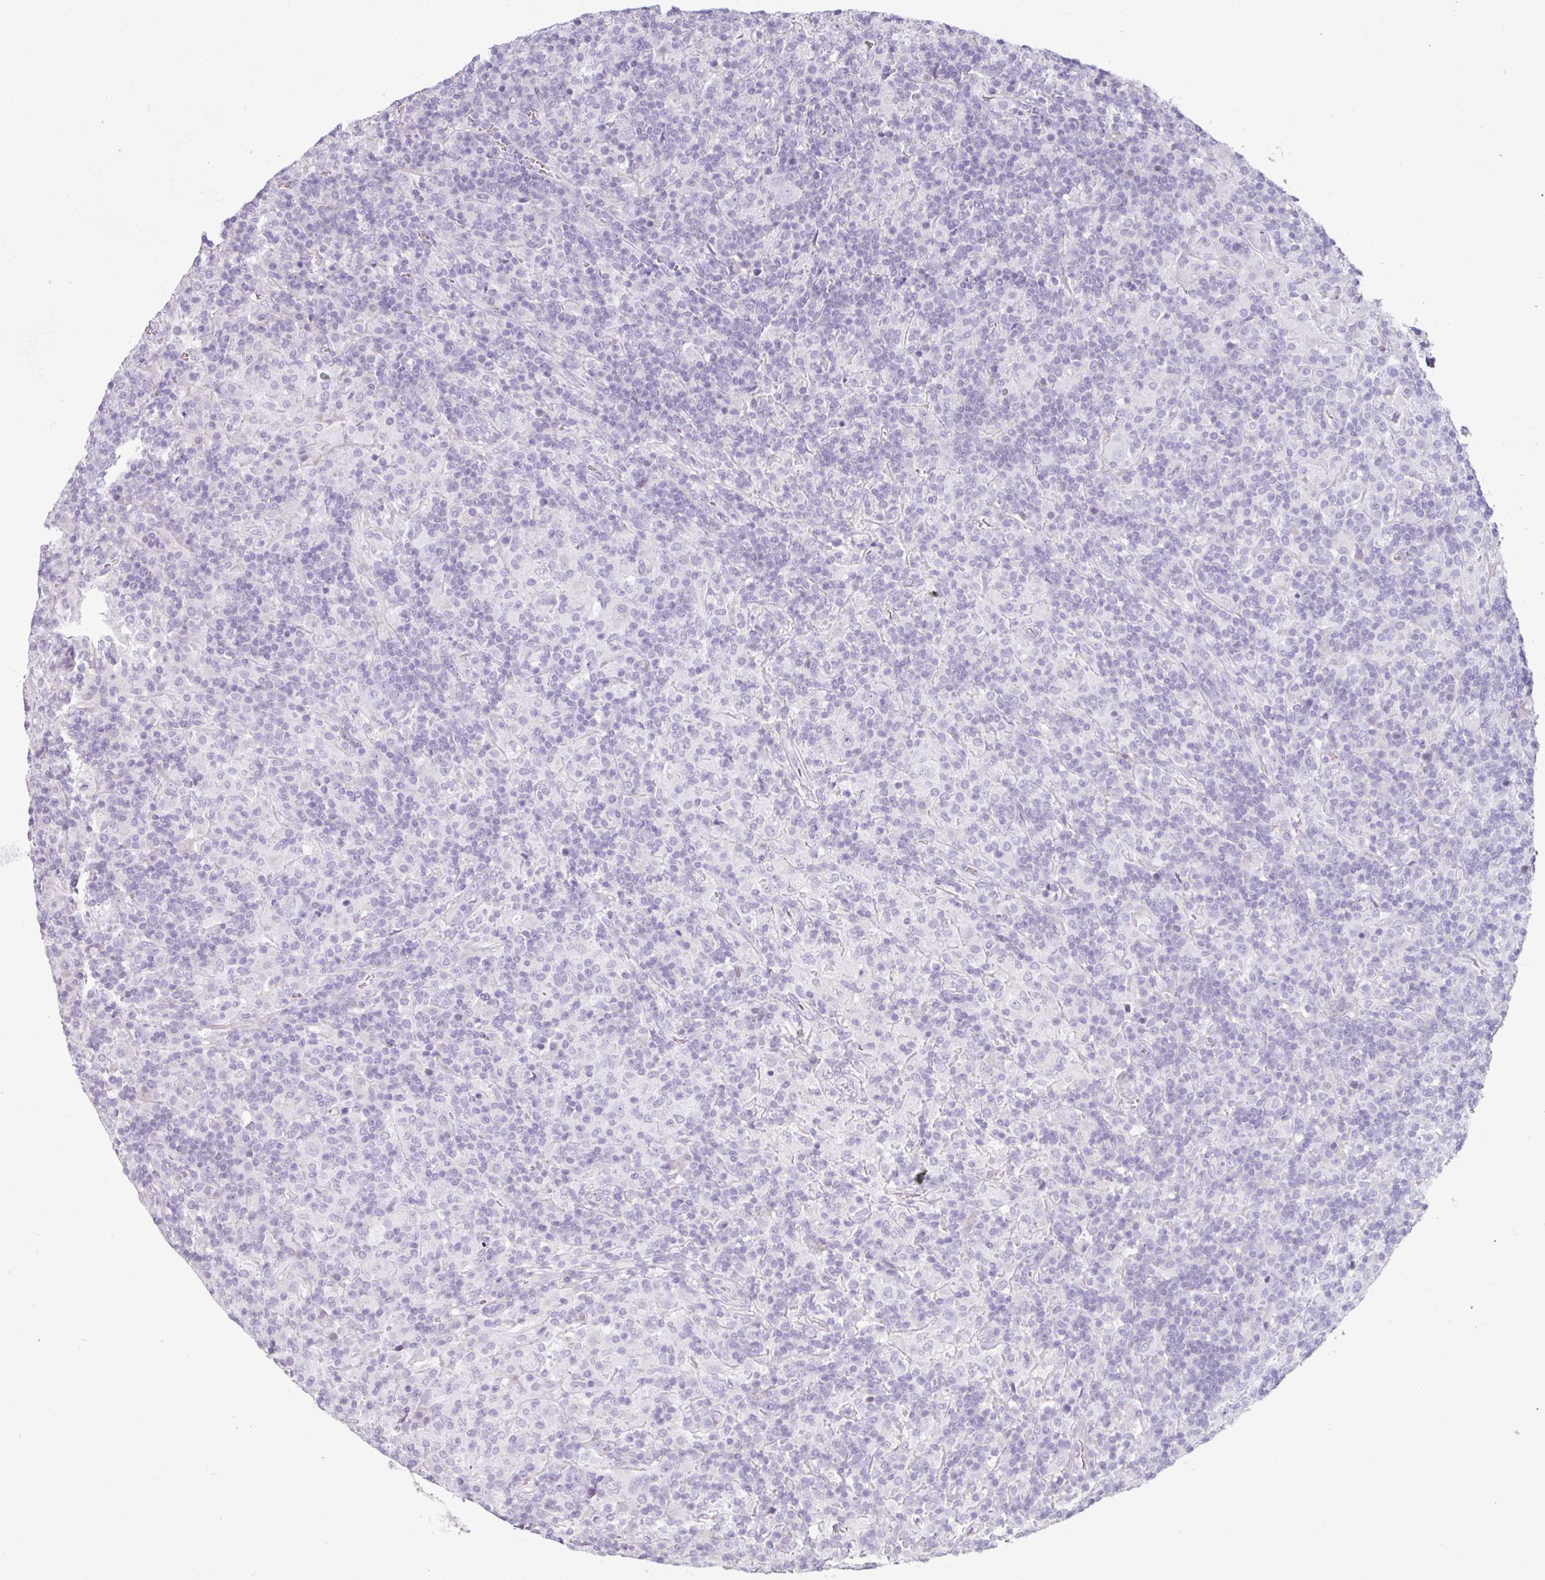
{"staining": {"intensity": "negative", "quantity": "none", "location": "none"}, "tissue": "lymphoma", "cell_type": "Tumor cells", "image_type": "cancer", "snomed": [{"axis": "morphology", "description": "Hodgkin's disease, NOS"}, {"axis": "topography", "description": "Lymph node"}], "caption": "Histopathology image shows no protein positivity in tumor cells of Hodgkin's disease tissue. (DAB (3,3'-diaminobenzidine) immunohistochemistry (IHC) with hematoxylin counter stain).", "gene": "CLCA1", "patient": {"sex": "male", "age": 70}}